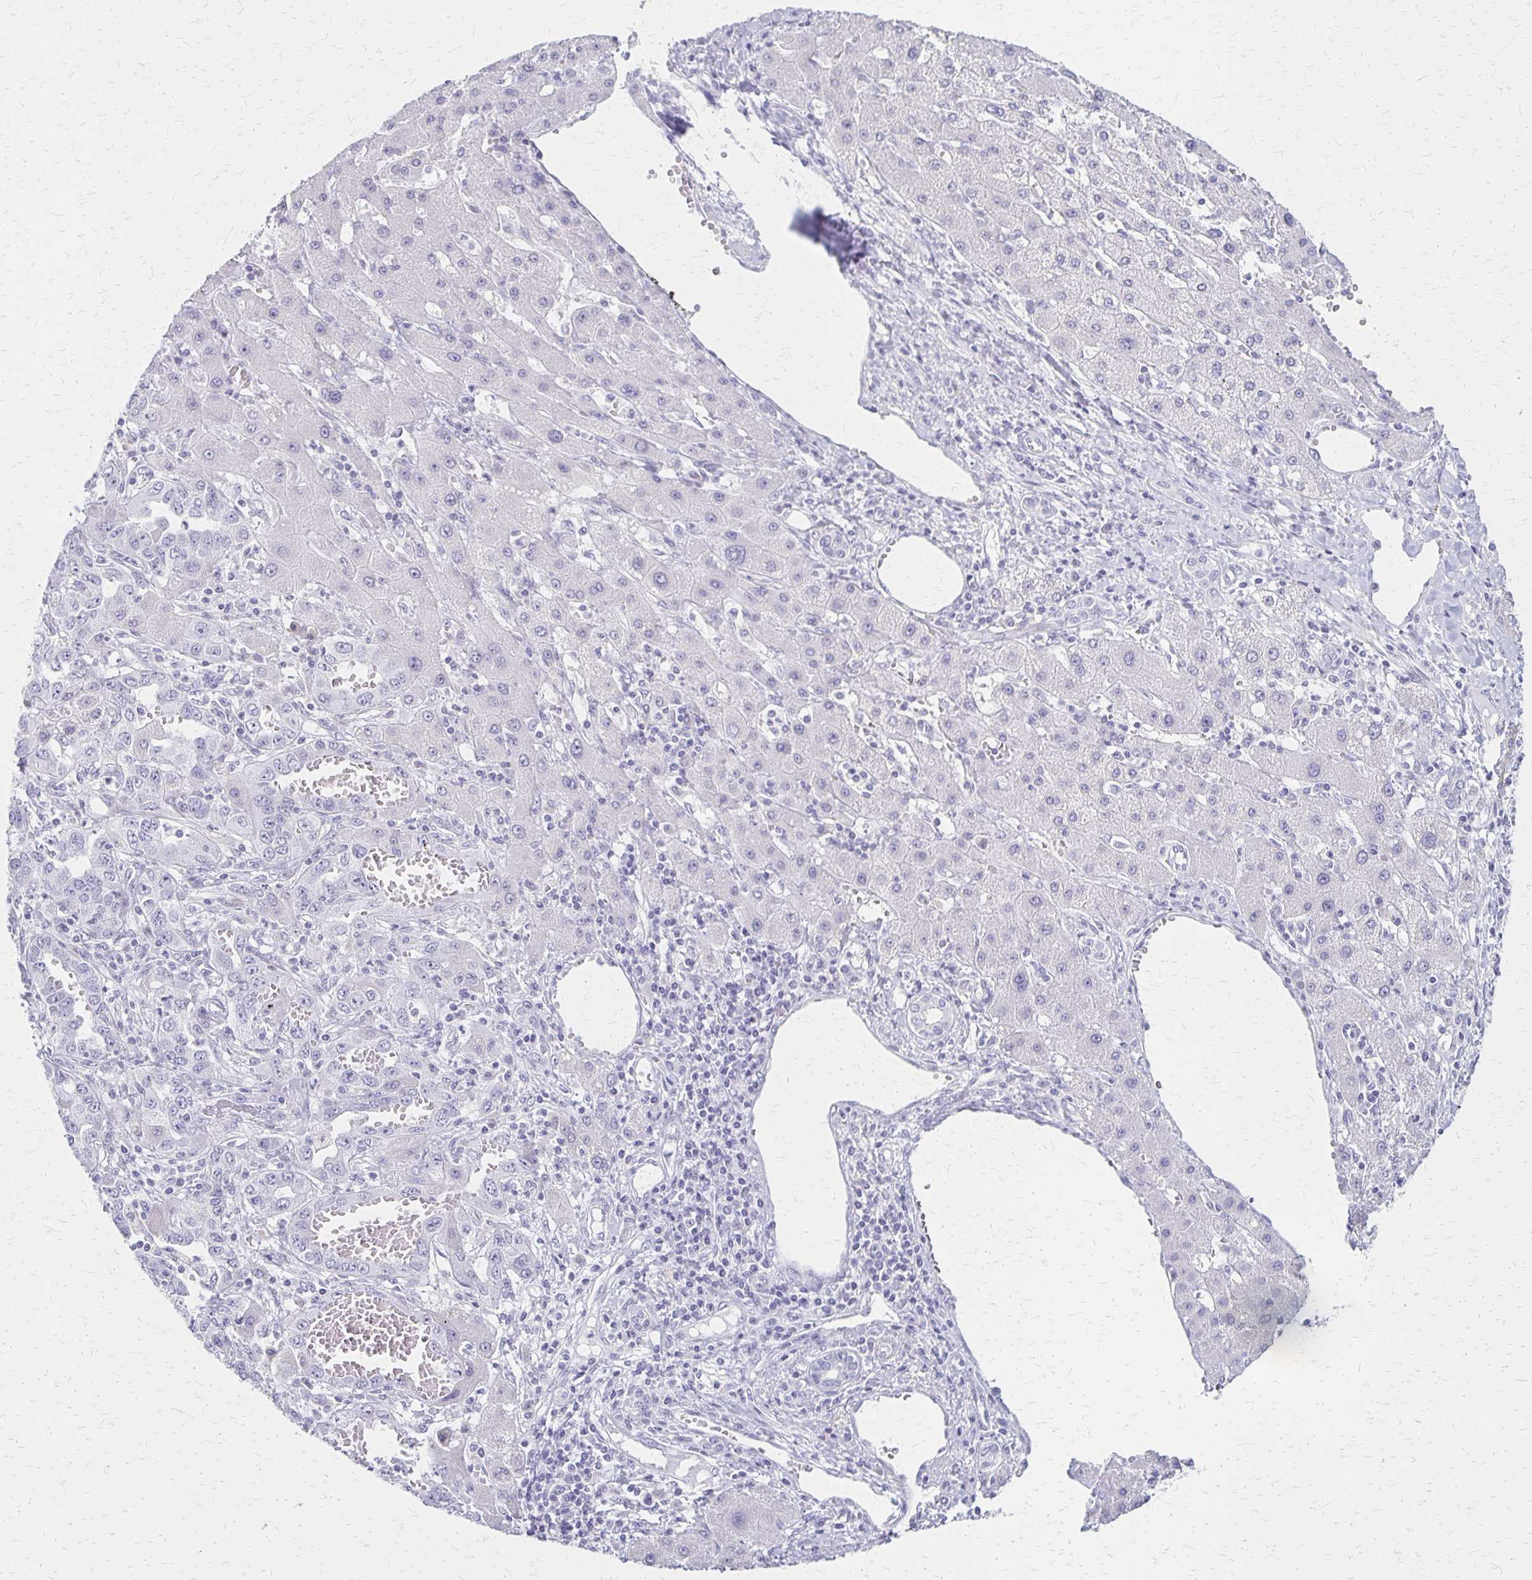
{"staining": {"intensity": "negative", "quantity": "none", "location": "none"}, "tissue": "liver cancer", "cell_type": "Tumor cells", "image_type": "cancer", "snomed": [{"axis": "morphology", "description": "Cholangiocarcinoma"}, {"axis": "topography", "description": "Liver"}], "caption": "This is an immunohistochemistry (IHC) image of human liver cholangiocarcinoma. There is no staining in tumor cells.", "gene": "IVL", "patient": {"sex": "male", "age": 59}}